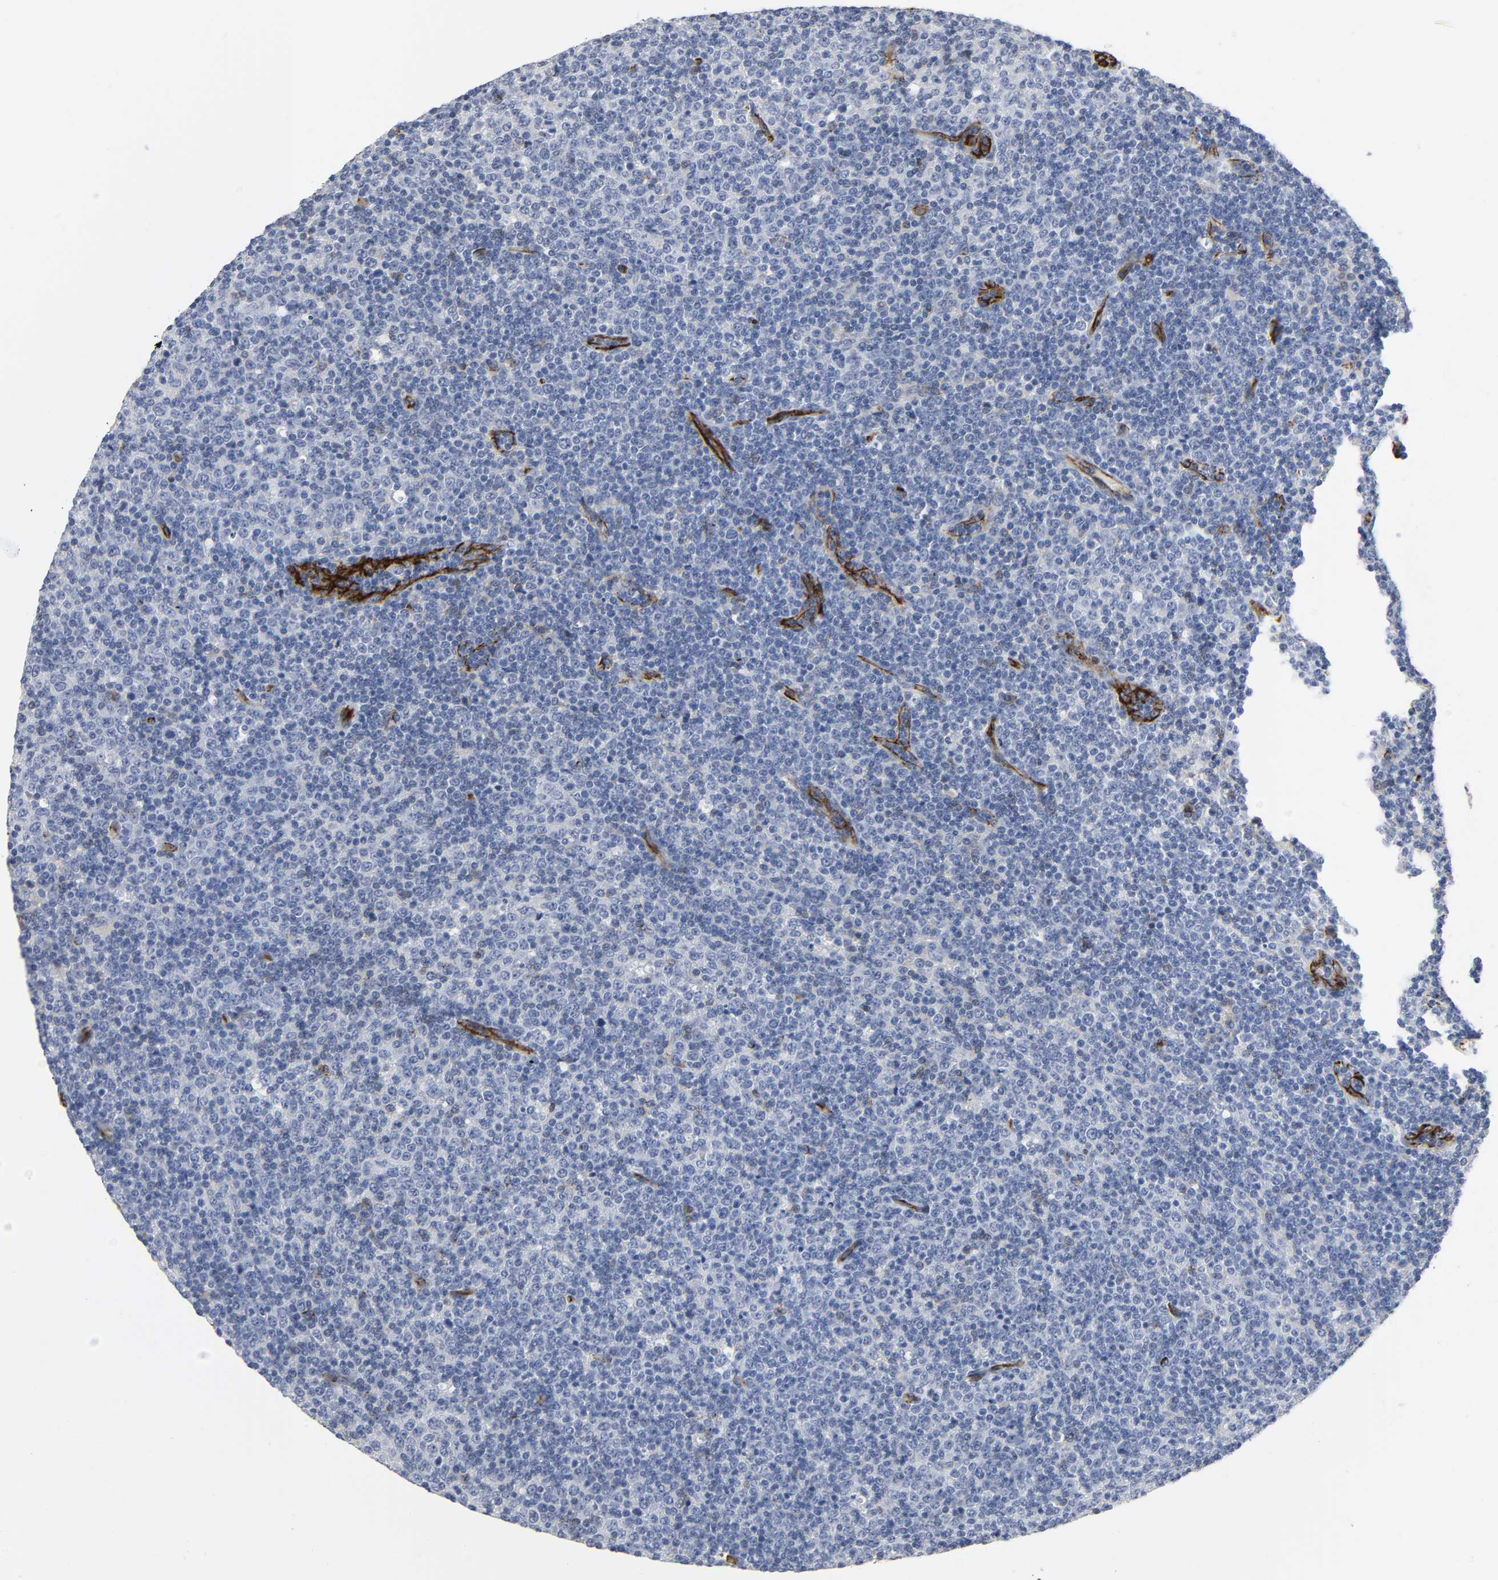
{"staining": {"intensity": "negative", "quantity": "none", "location": "none"}, "tissue": "lymphoma", "cell_type": "Tumor cells", "image_type": "cancer", "snomed": [{"axis": "morphology", "description": "Malignant lymphoma, non-Hodgkin's type, Low grade"}, {"axis": "topography", "description": "Lymph node"}], "caption": "Tumor cells show no significant expression in malignant lymphoma, non-Hodgkin's type (low-grade).", "gene": "PECAM1", "patient": {"sex": "male", "age": 70}}